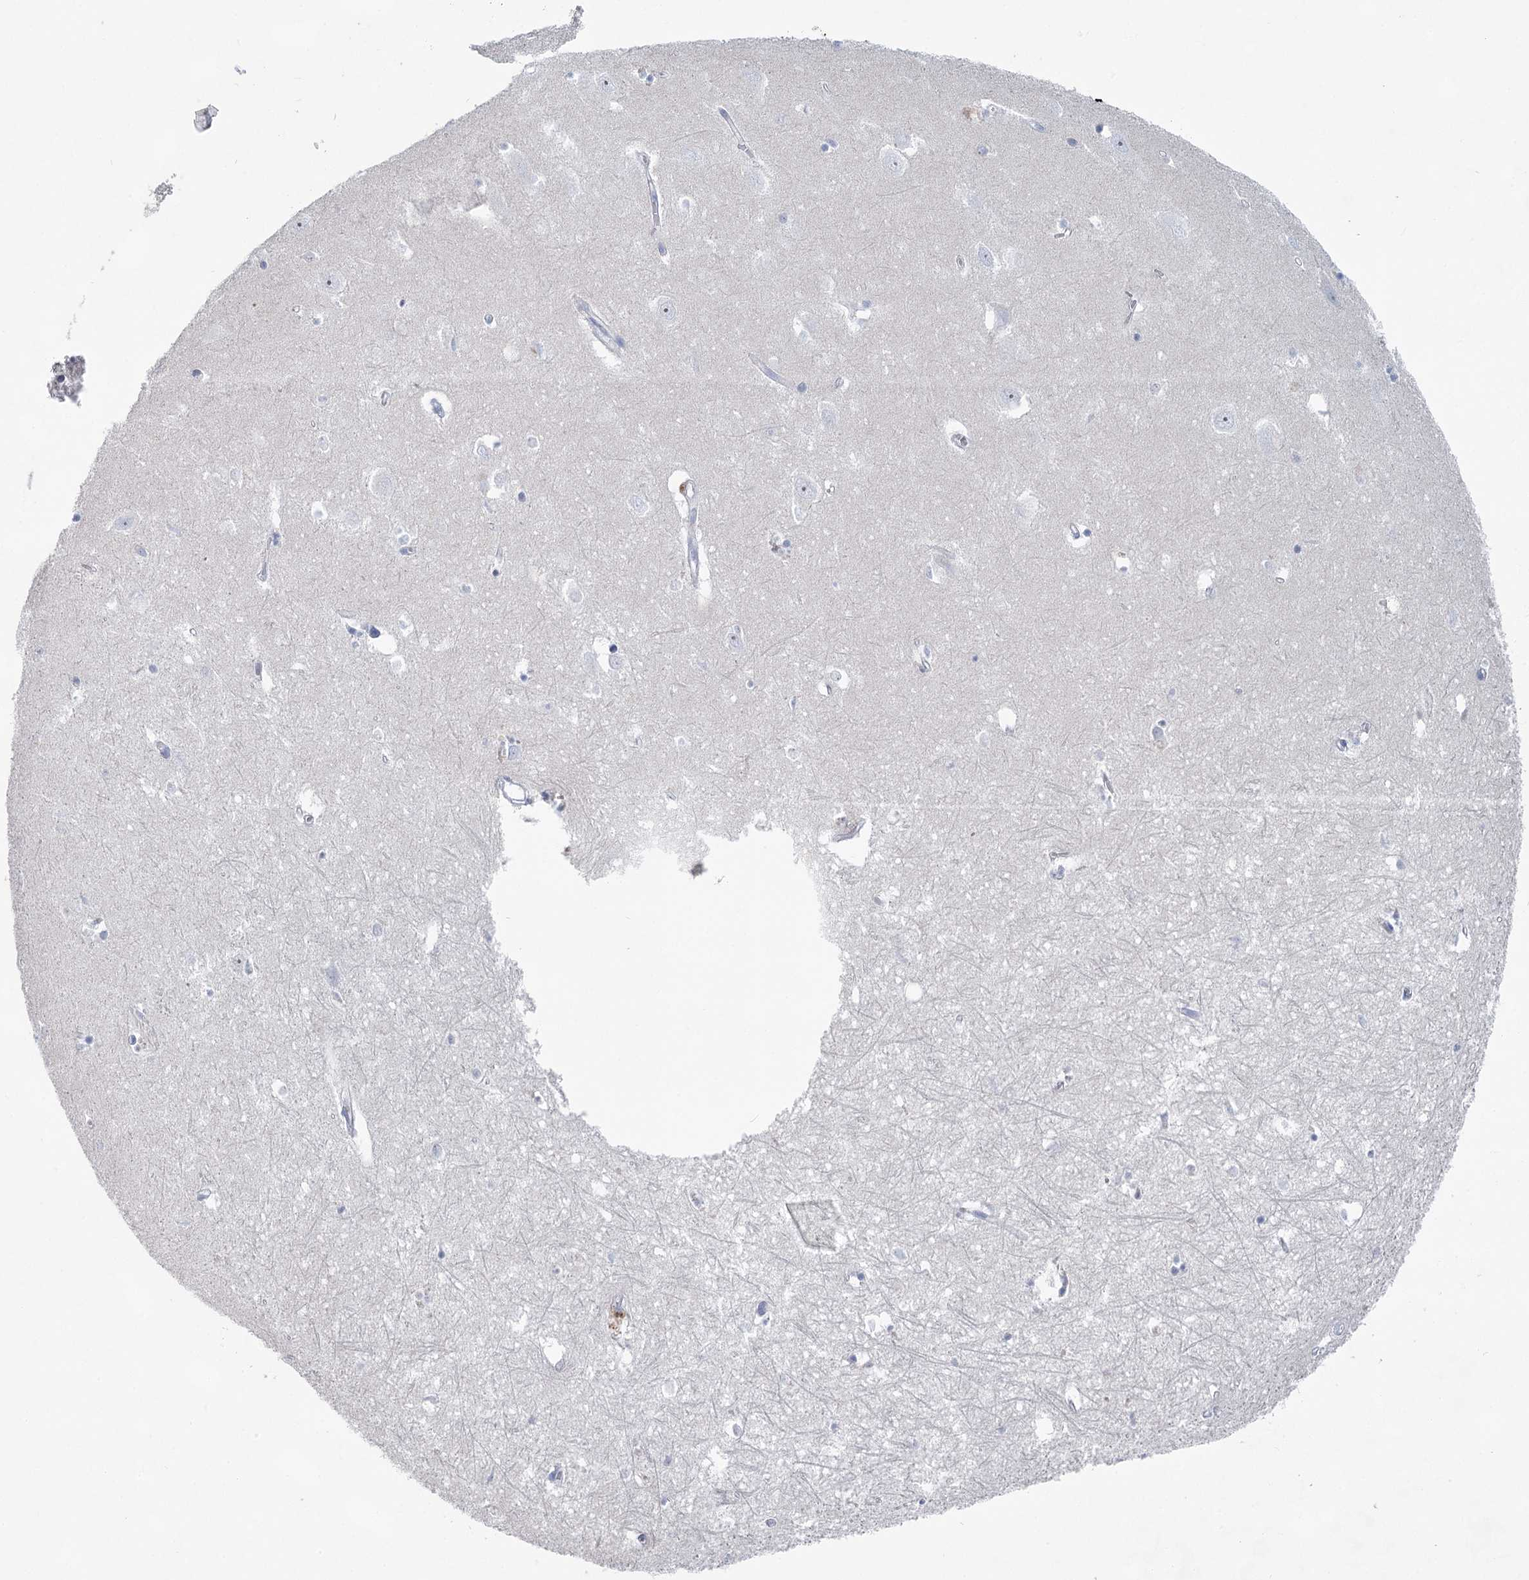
{"staining": {"intensity": "negative", "quantity": "none", "location": "none"}, "tissue": "hippocampus", "cell_type": "Glial cells", "image_type": "normal", "snomed": [{"axis": "morphology", "description": "Normal tissue, NOS"}, {"axis": "topography", "description": "Hippocampus"}], "caption": "IHC image of benign human hippocampus stained for a protein (brown), which shows no expression in glial cells.", "gene": "WDR74", "patient": {"sex": "female", "age": 64}}